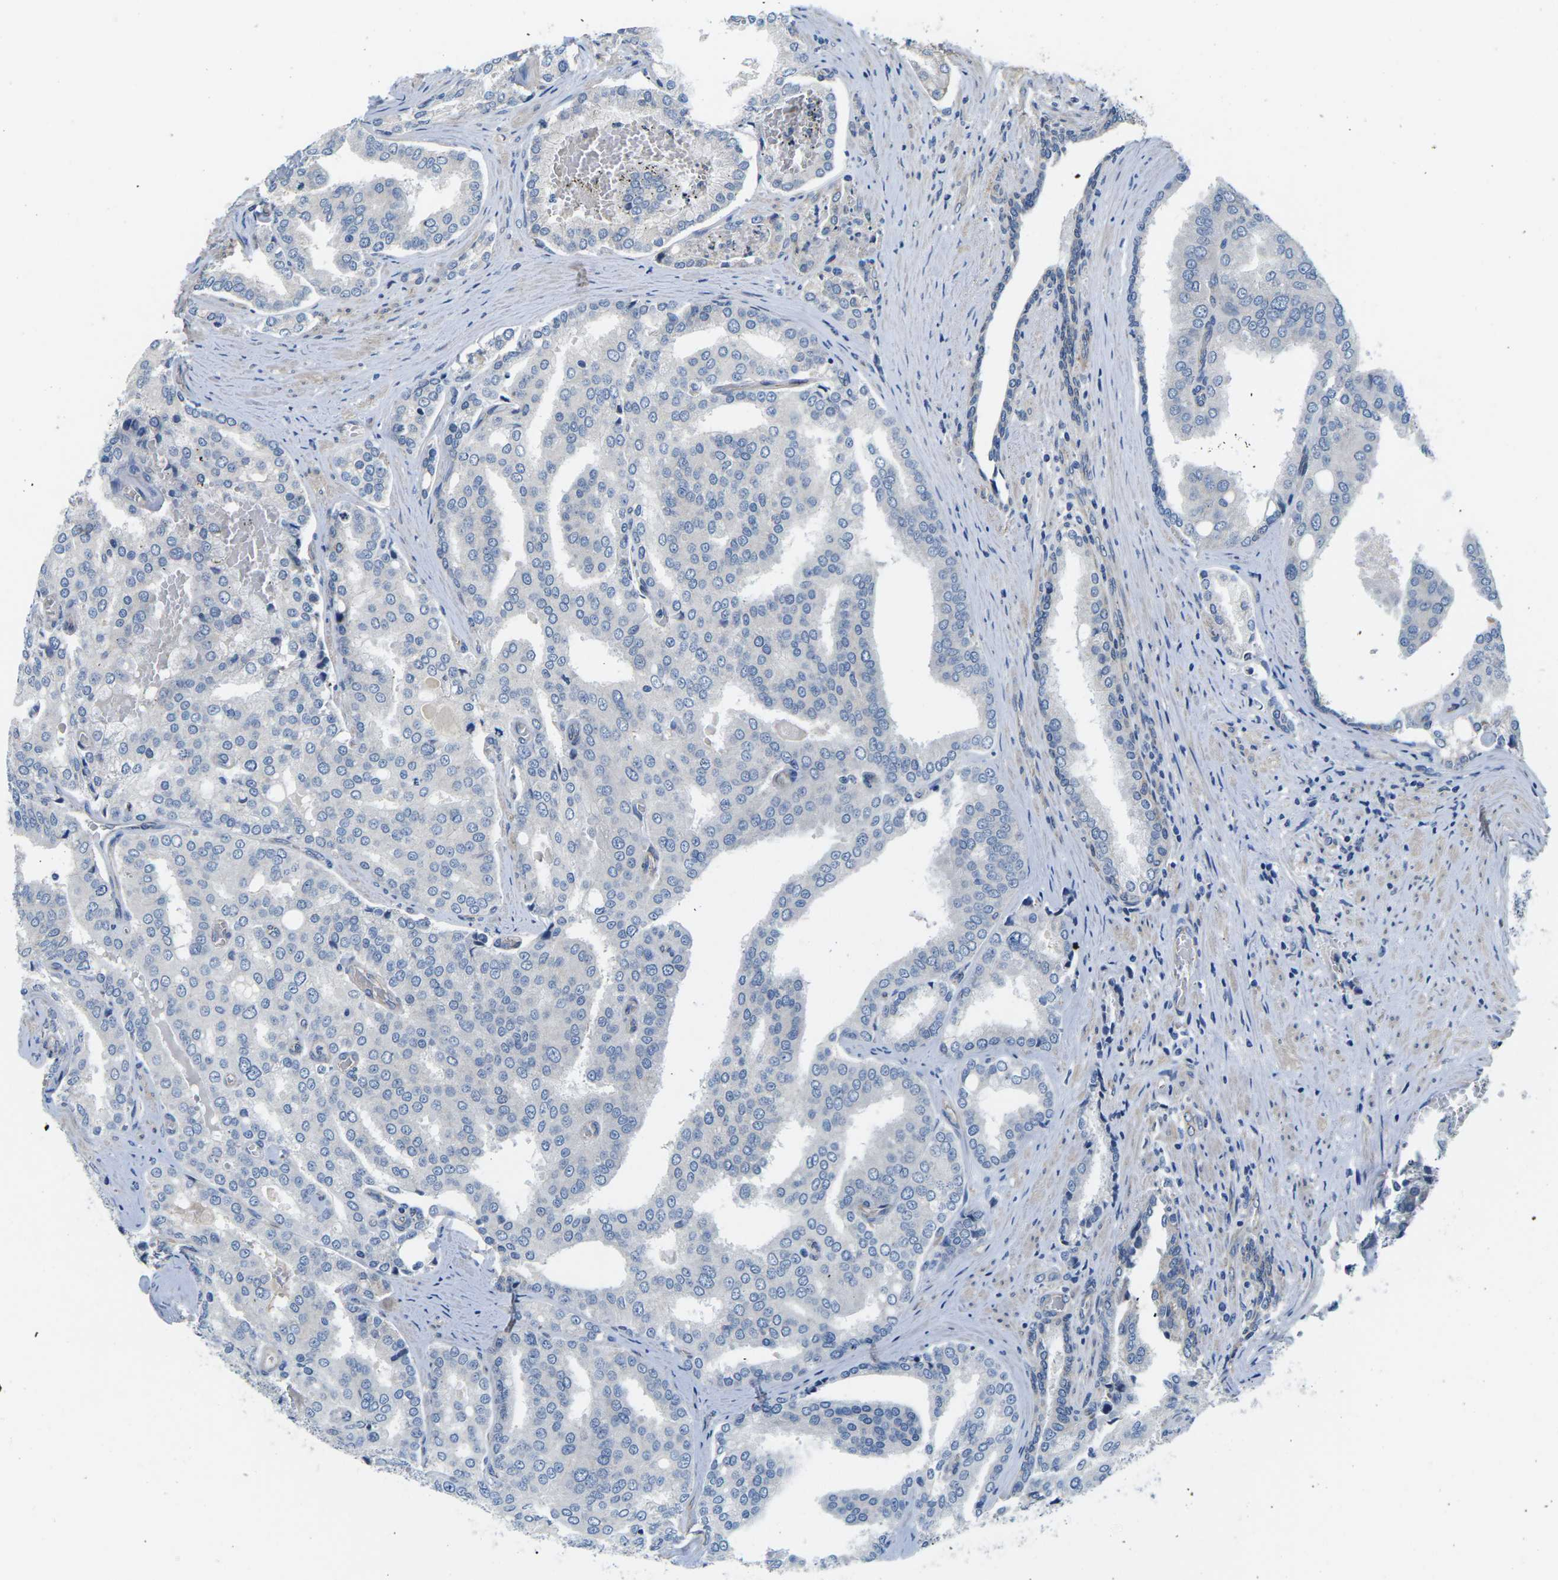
{"staining": {"intensity": "negative", "quantity": "none", "location": "none"}, "tissue": "prostate cancer", "cell_type": "Tumor cells", "image_type": "cancer", "snomed": [{"axis": "morphology", "description": "Adenocarcinoma, High grade"}, {"axis": "topography", "description": "Prostate"}], "caption": "This is an IHC image of prostate cancer (adenocarcinoma (high-grade)). There is no expression in tumor cells.", "gene": "CTNND1", "patient": {"sex": "male", "age": 50}}